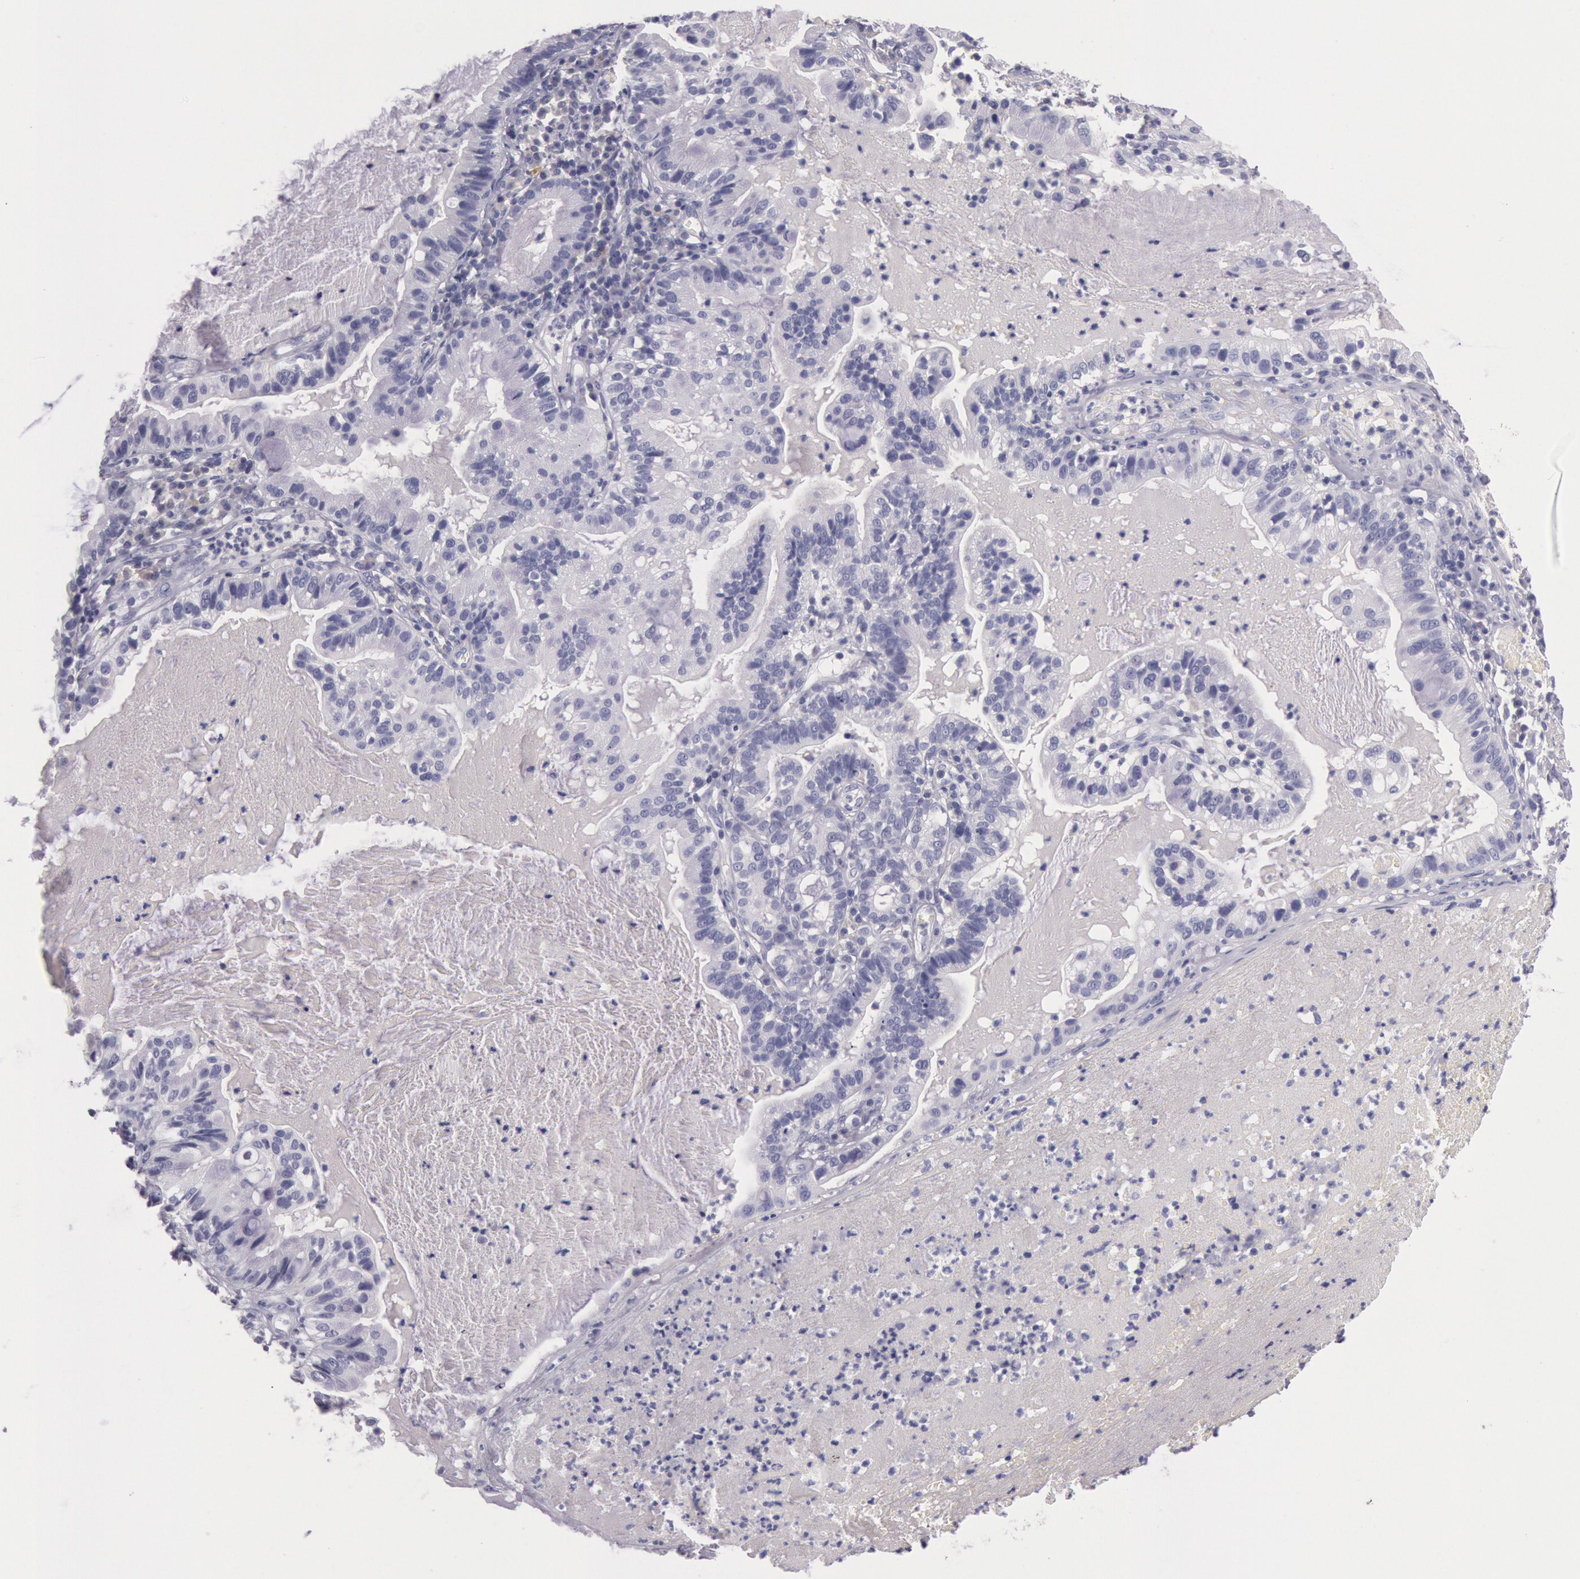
{"staining": {"intensity": "negative", "quantity": "none", "location": "none"}, "tissue": "cervical cancer", "cell_type": "Tumor cells", "image_type": "cancer", "snomed": [{"axis": "morphology", "description": "Adenocarcinoma, NOS"}, {"axis": "topography", "description": "Cervix"}], "caption": "Tumor cells are negative for brown protein staining in adenocarcinoma (cervical).", "gene": "EGFR", "patient": {"sex": "female", "age": 41}}